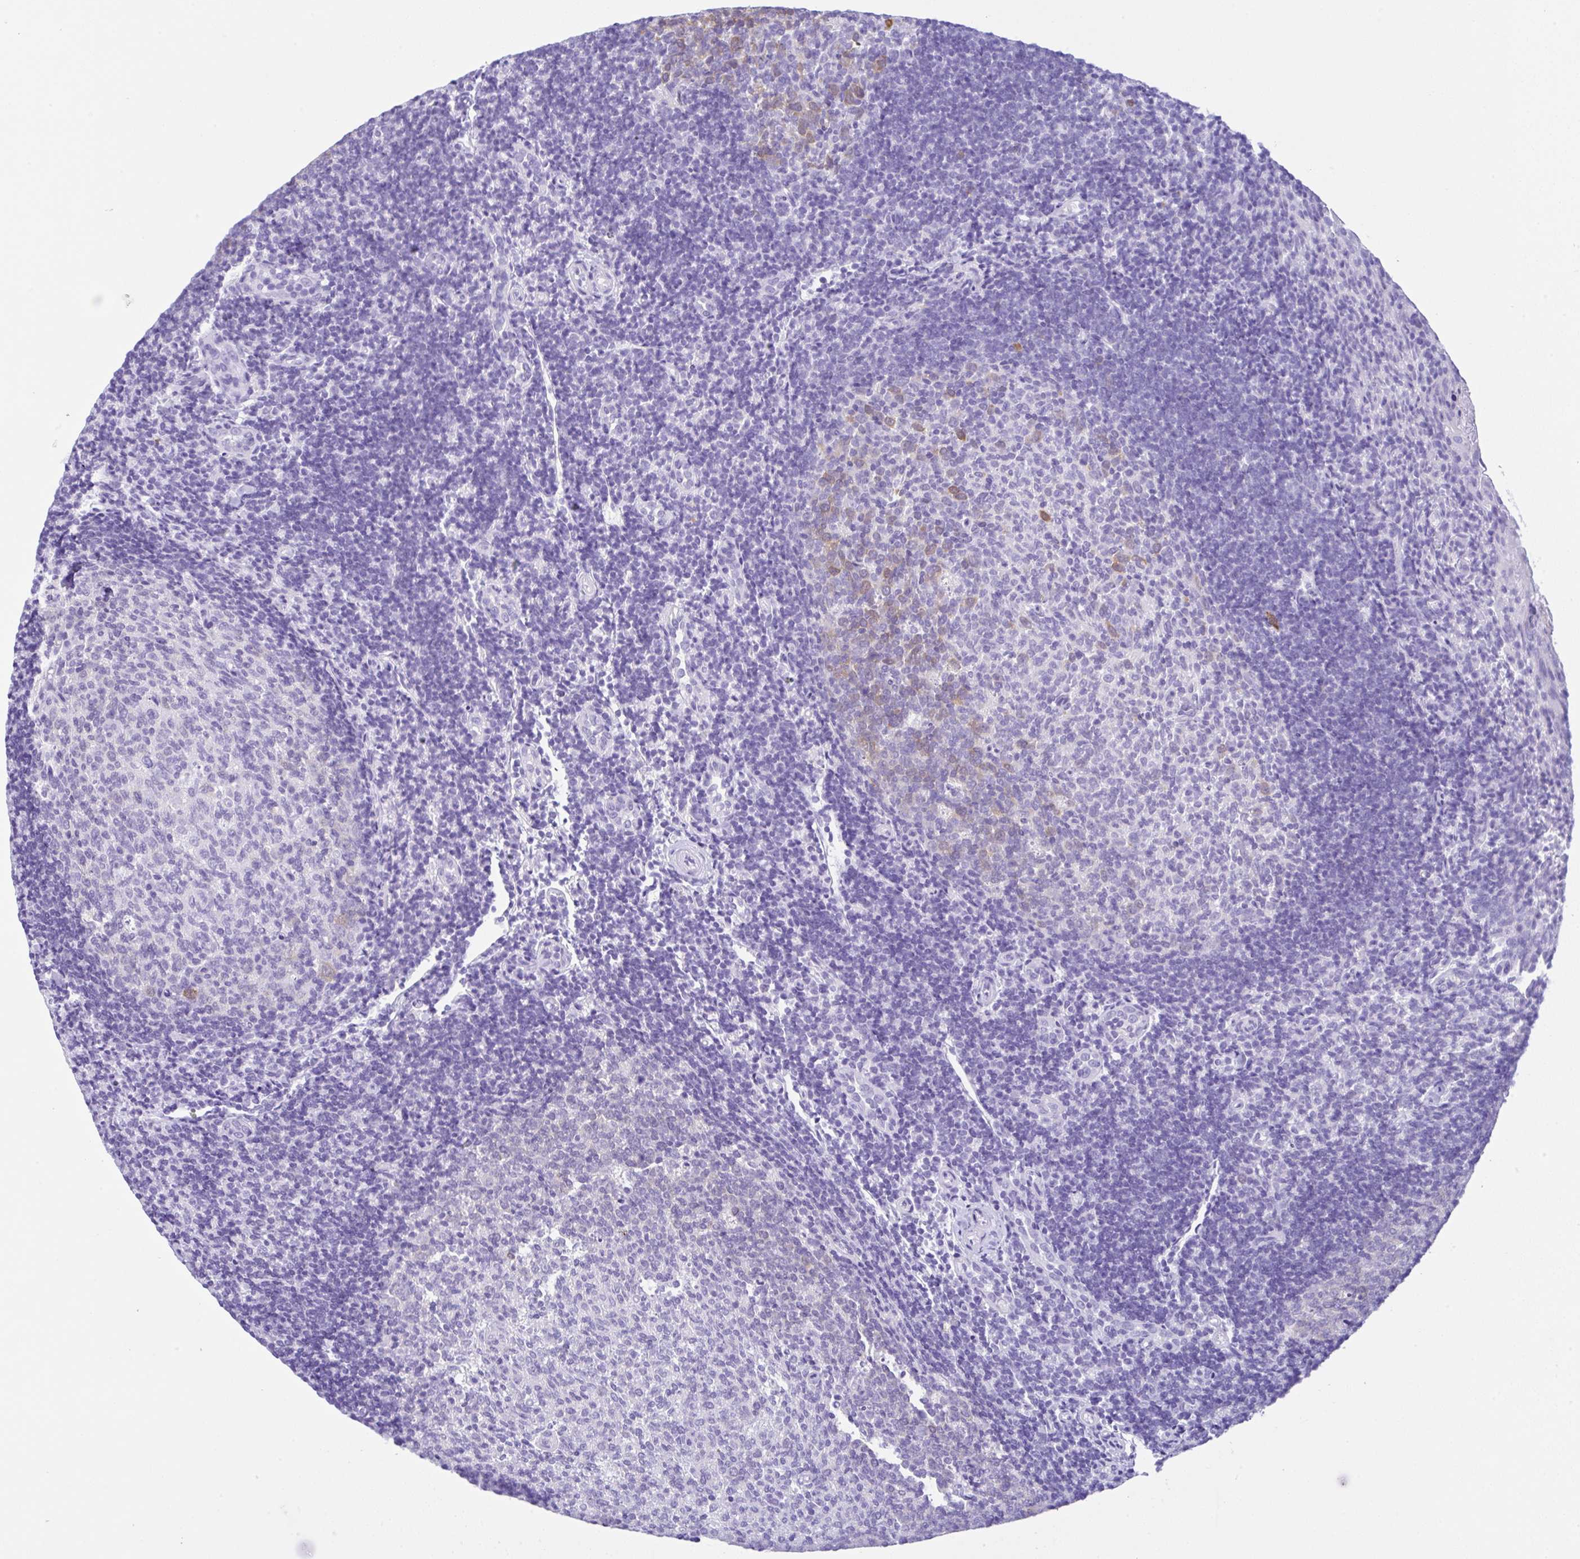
{"staining": {"intensity": "moderate", "quantity": "<25%", "location": "cytoplasmic/membranous"}, "tissue": "tonsil", "cell_type": "Germinal center cells", "image_type": "normal", "snomed": [{"axis": "morphology", "description": "Normal tissue, NOS"}, {"axis": "topography", "description": "Tonsil"}], "caption": "A histopathology image of human tonsil stained for a protein displays moderate cytoplasmic/membranous brown staining in germinal center cells. (DAB (3,3'-diaminobenzidine) = brown stain, brightfield microscopy at high magnification).", "gene": "RRM2", "patient": {"sex": "female", "age": 10}}